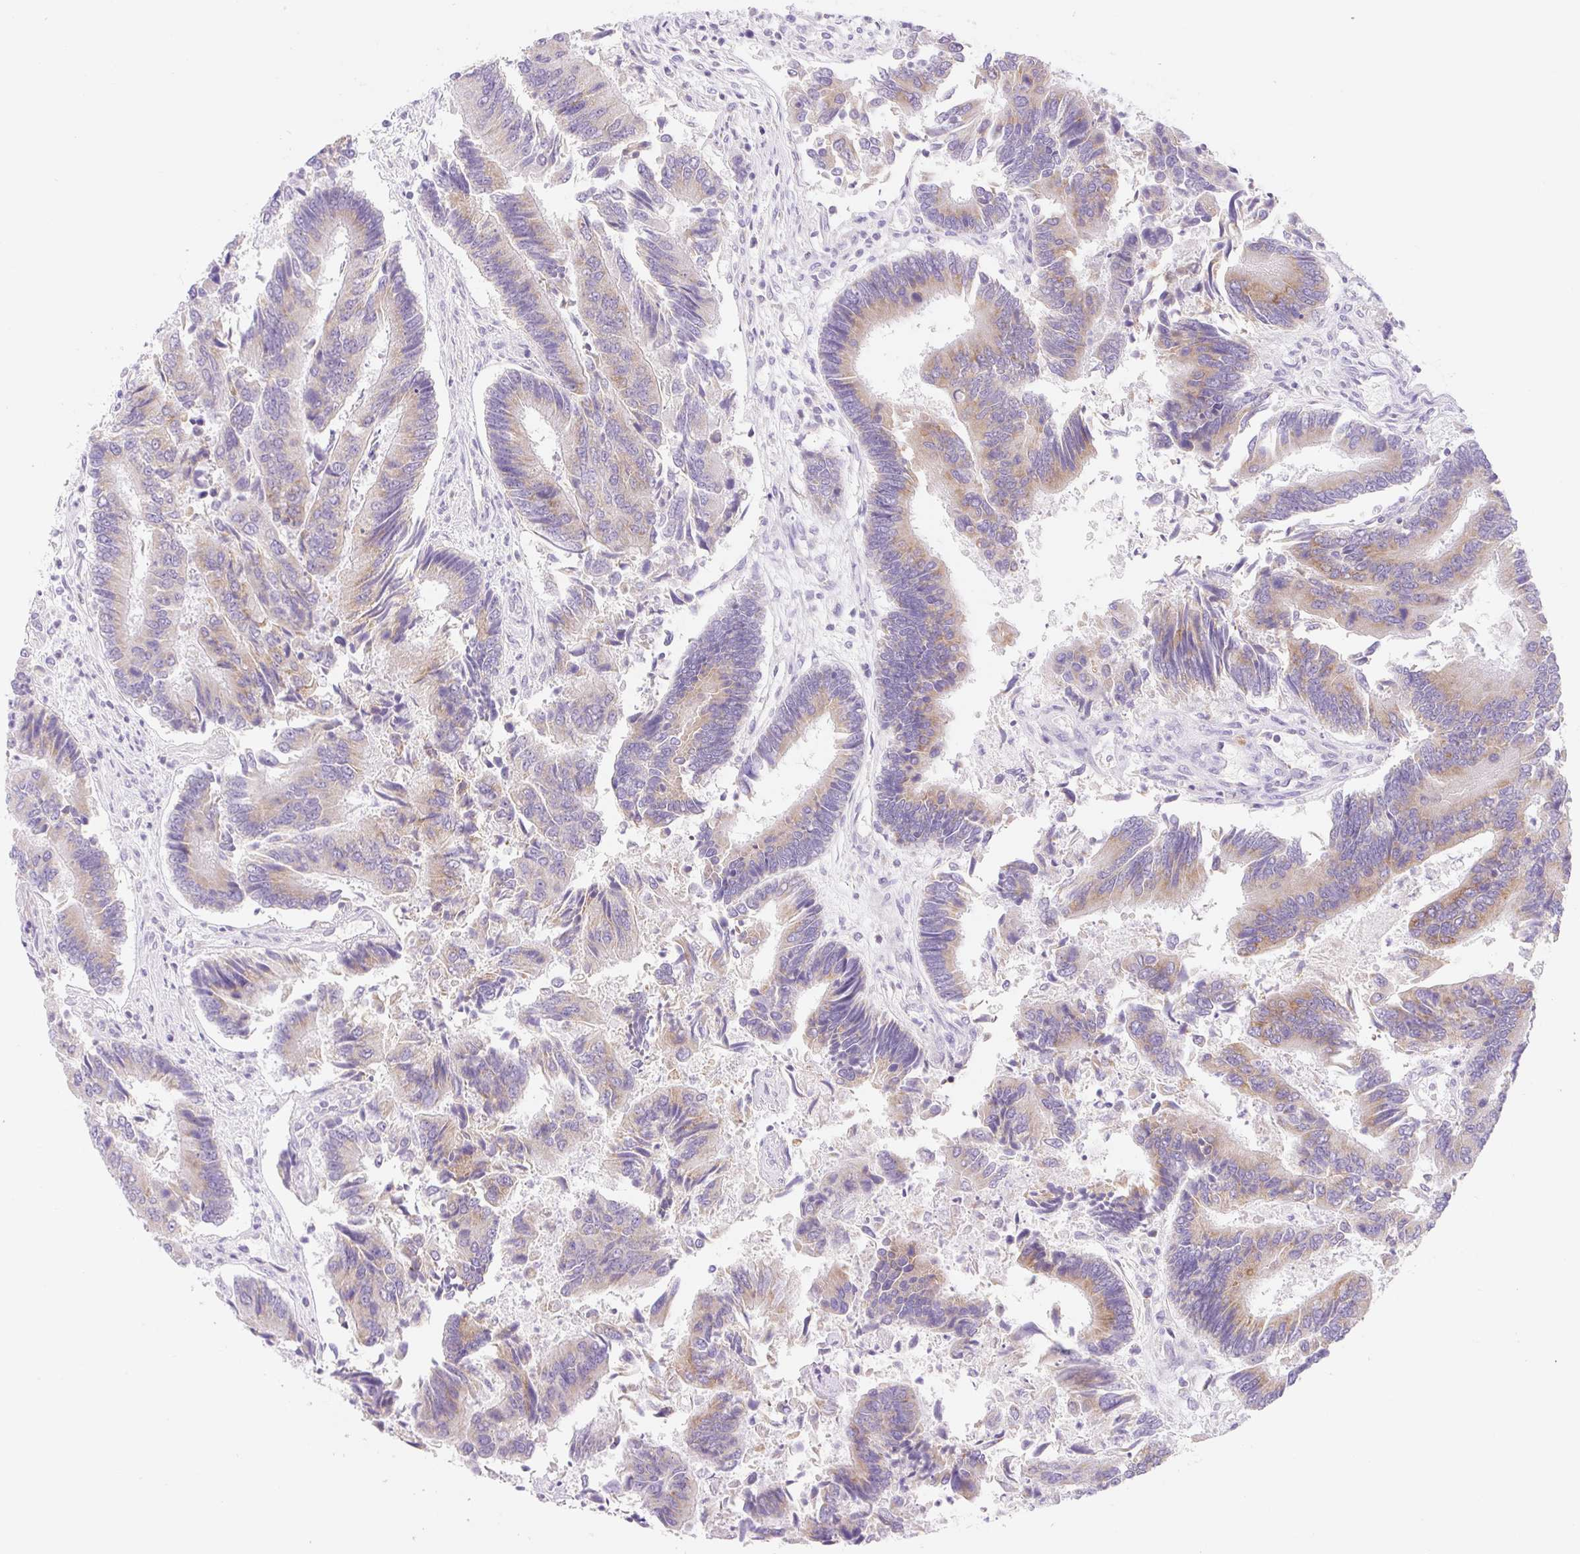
{"staining": {"intensity": "moderate", "quantity": "25%-75%", "location": "cytoplasmic/membranous"}, "tissue": "colorectal cancer", "cell_type": "Tumor cells", "image_type": "cancer", "snomed": [{"axis": "morphology", "description": "Adenocarcinoma, NOS"}, {"axis": "topography", "description": "Colon"}], "caption": "Moderate cytoplasmic/membranous staining is present in about 25%-75% of tumor cells in colorectal adenocarcinoma.", "gene": "FOCAD", "patient": {"sex": "female", "age": 67}}